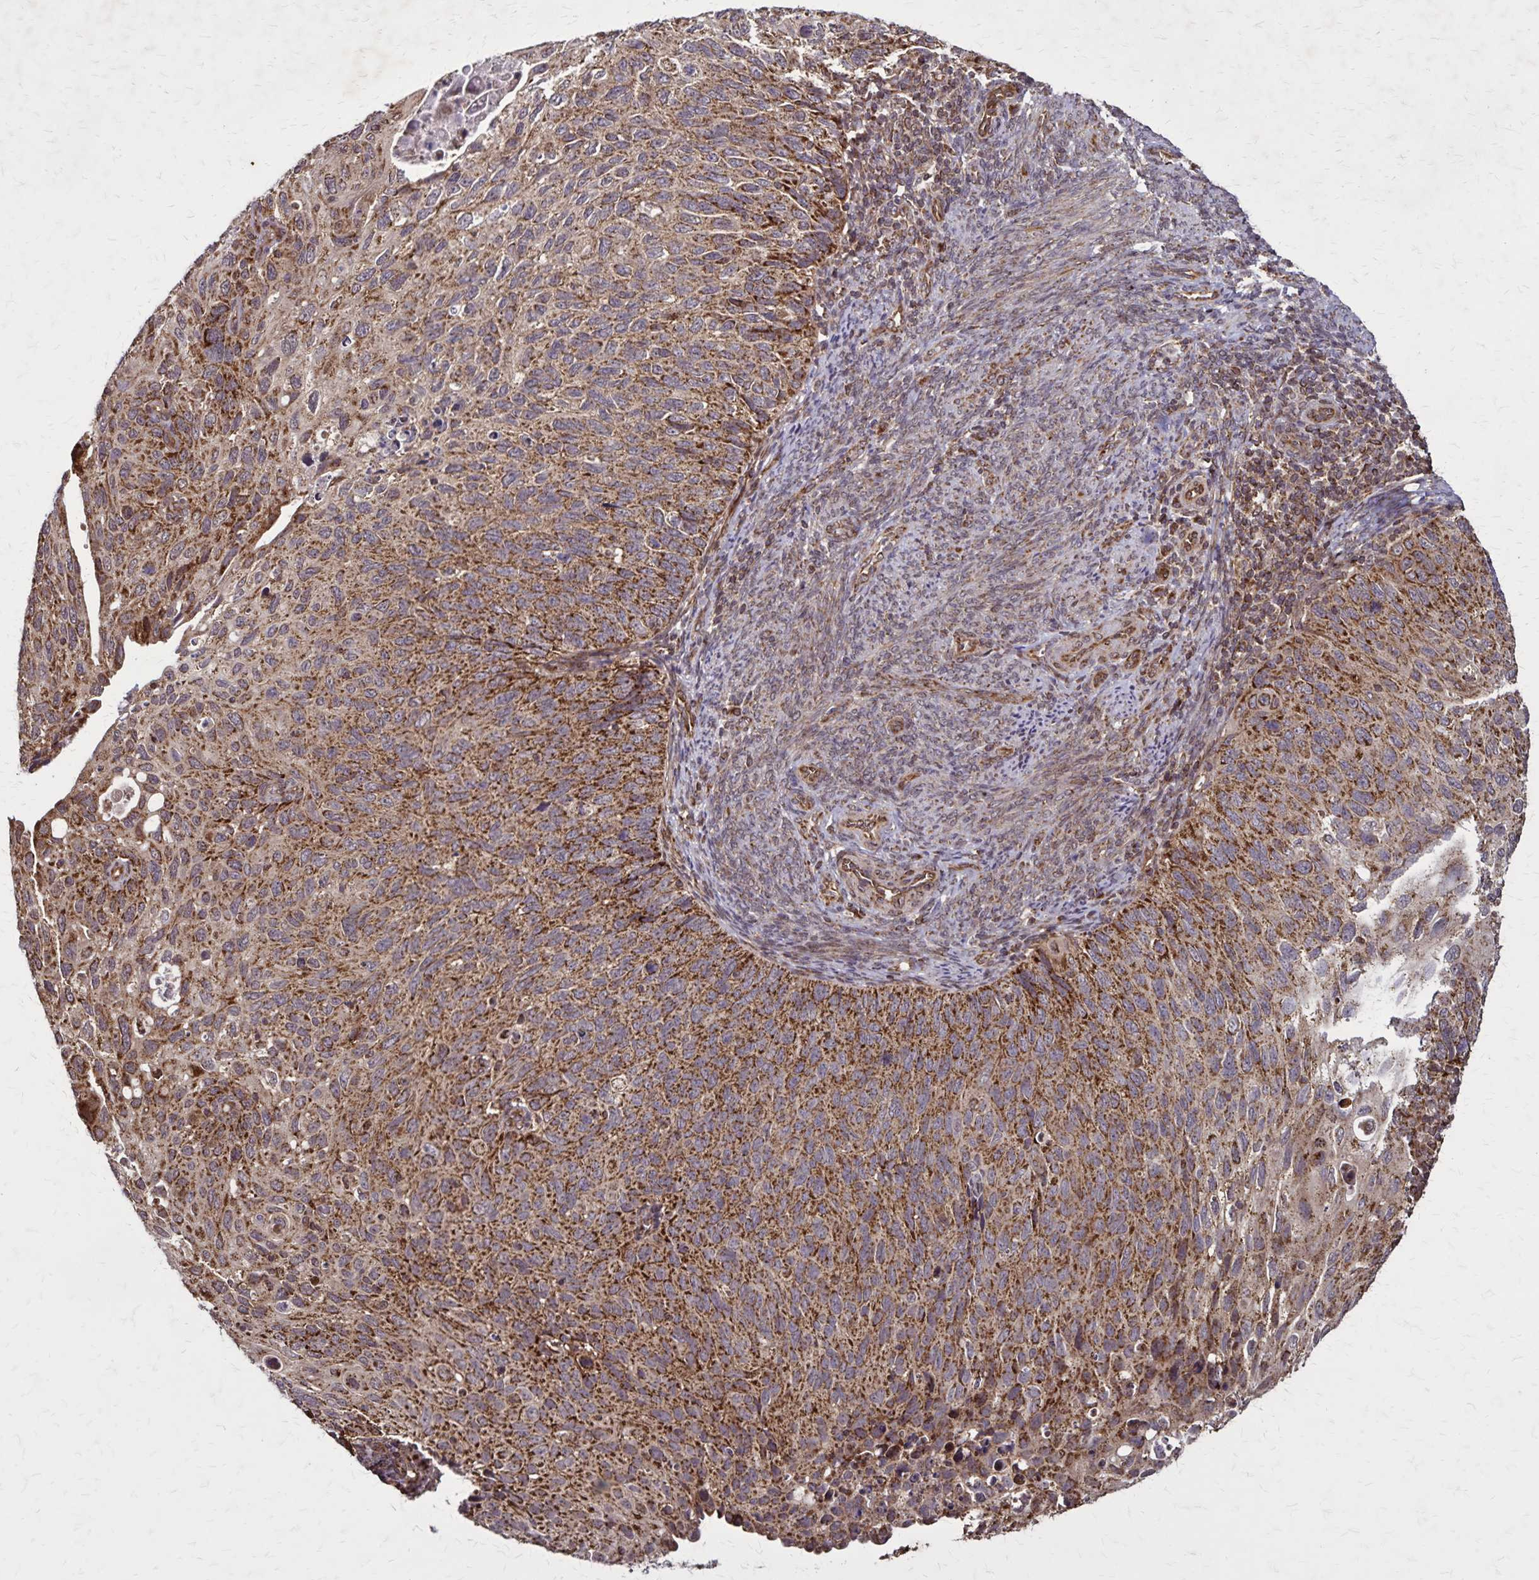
{"staining": {"intensity": "moderate", "quantity": ">75%", "location": "cytoplasmic/membranous"}, "tissue": "cervical cancer", "cell_type": "Tumor cells", "image_type": "cancer", "snomed": [{"axis": "morphology", "description": "Squamous cell carcinoma, NOS"}, {"axis": "topography", "description": "Cervix"}], "caption": "Cervical squamous cell carcinoma tissue displays moderate cytoplasmic/membranous positivity in about >75% of tumor cells The protein is stained brown, and the nuclei are stained in blue (DAB (3,3'-diaminobenzidine) IHC with brightfield microscopy, high magnification).", "gene": "NFS1", "patient": {"sex": "female", "age": 70}}